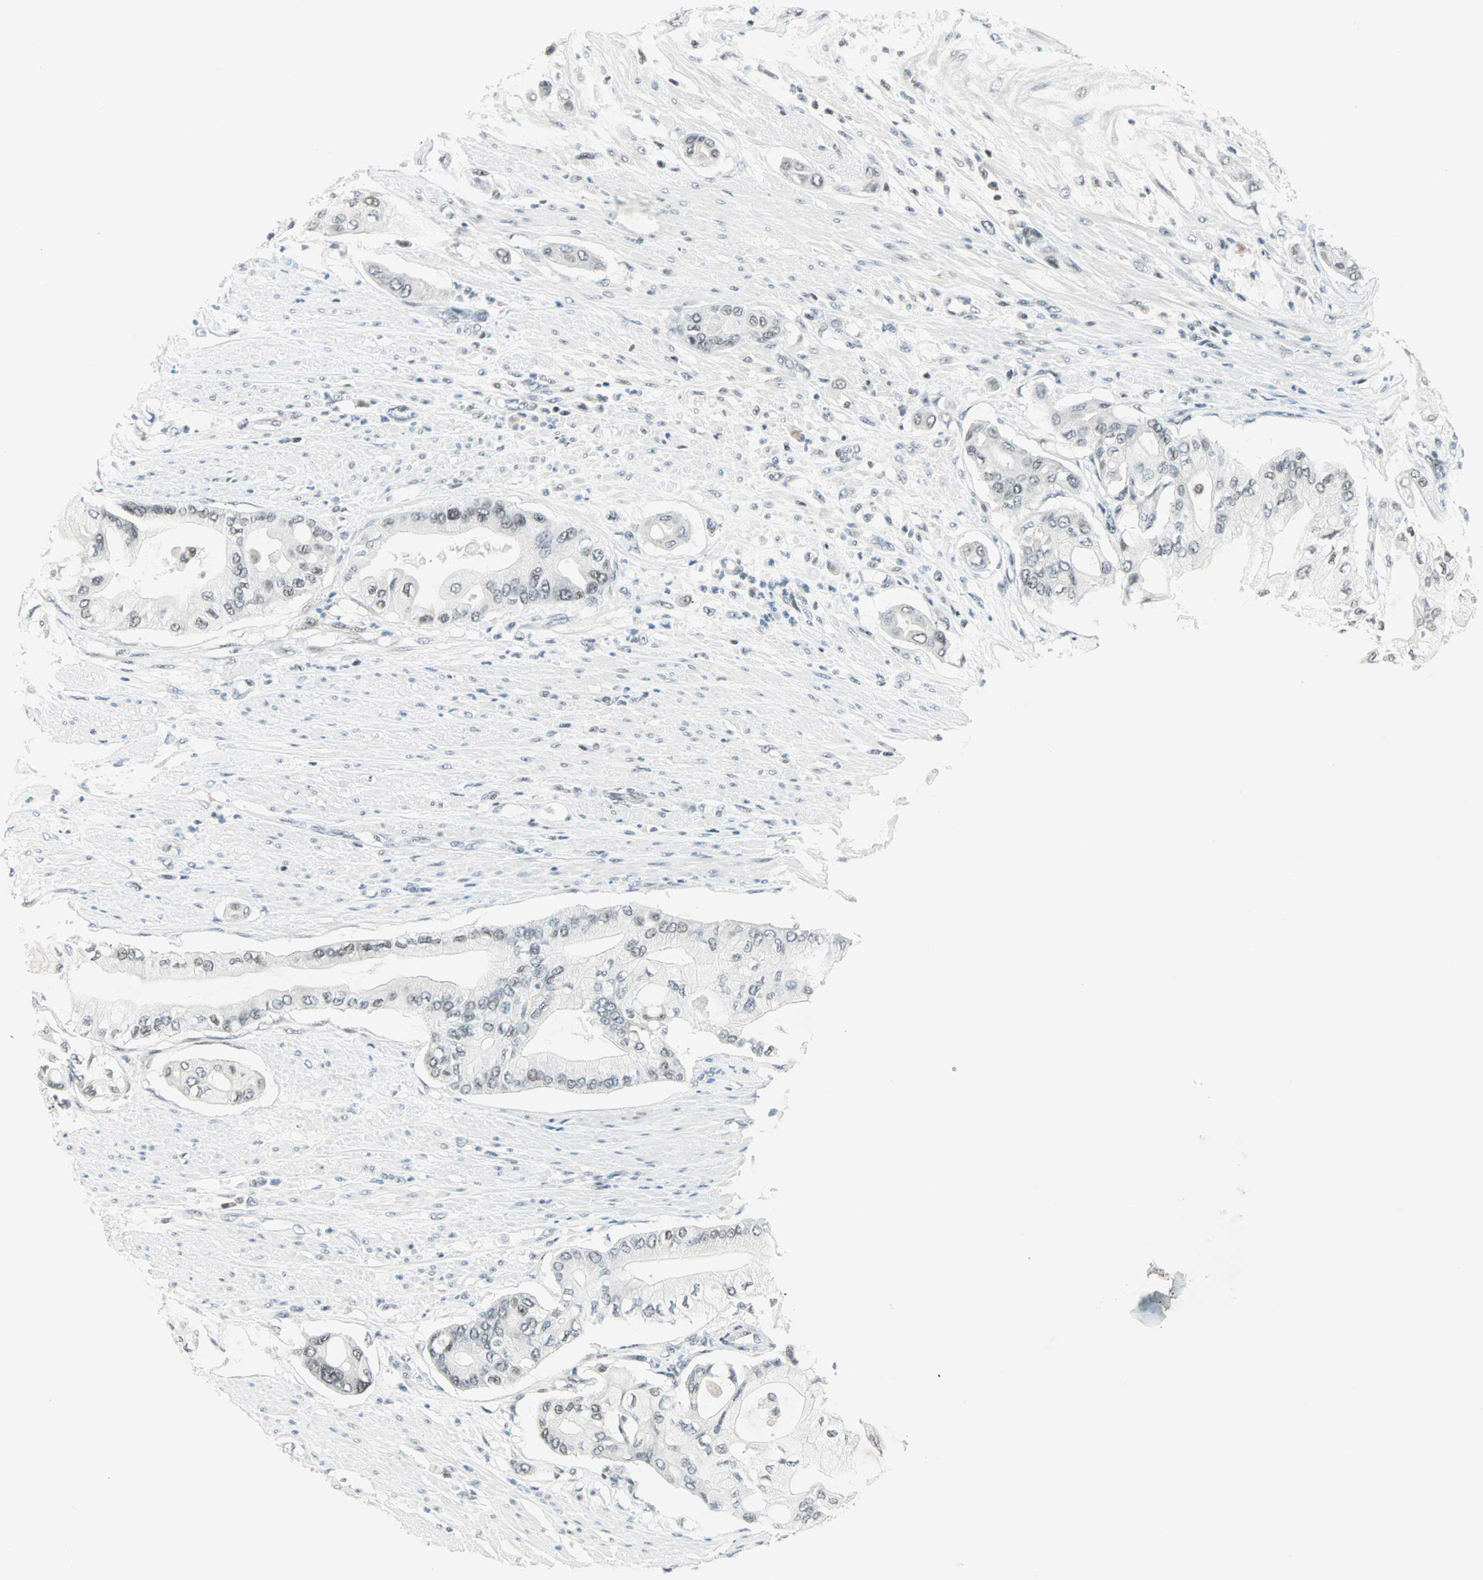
{"staining": {"intensity": "weak", "quantity": "<25%", "location": "nuclear"}, "tissue": "pancreatic cancer", "cell_type": "Tumor cells", "image_type": "cancer", "snomed": [{"axis": "morphology", "description": "Adenocarcinoma, NOS"}, {"axis": "morphology", "description": "Adenocarcinoma, metastatic, NOS"}, {"axis": "topography", "description": "Lymph node"}, {"axis": "topography", "description": "Pancreas"}, {"axis": "topography", "description": "Duodenum"}], "caption": "Immunohistochemical staining of human adenocarcinoma (pancreatic) reveals no significant staining in tumor cells.", "gene": "SIN3A", "patient": {"sex": "female", "age": 64}}